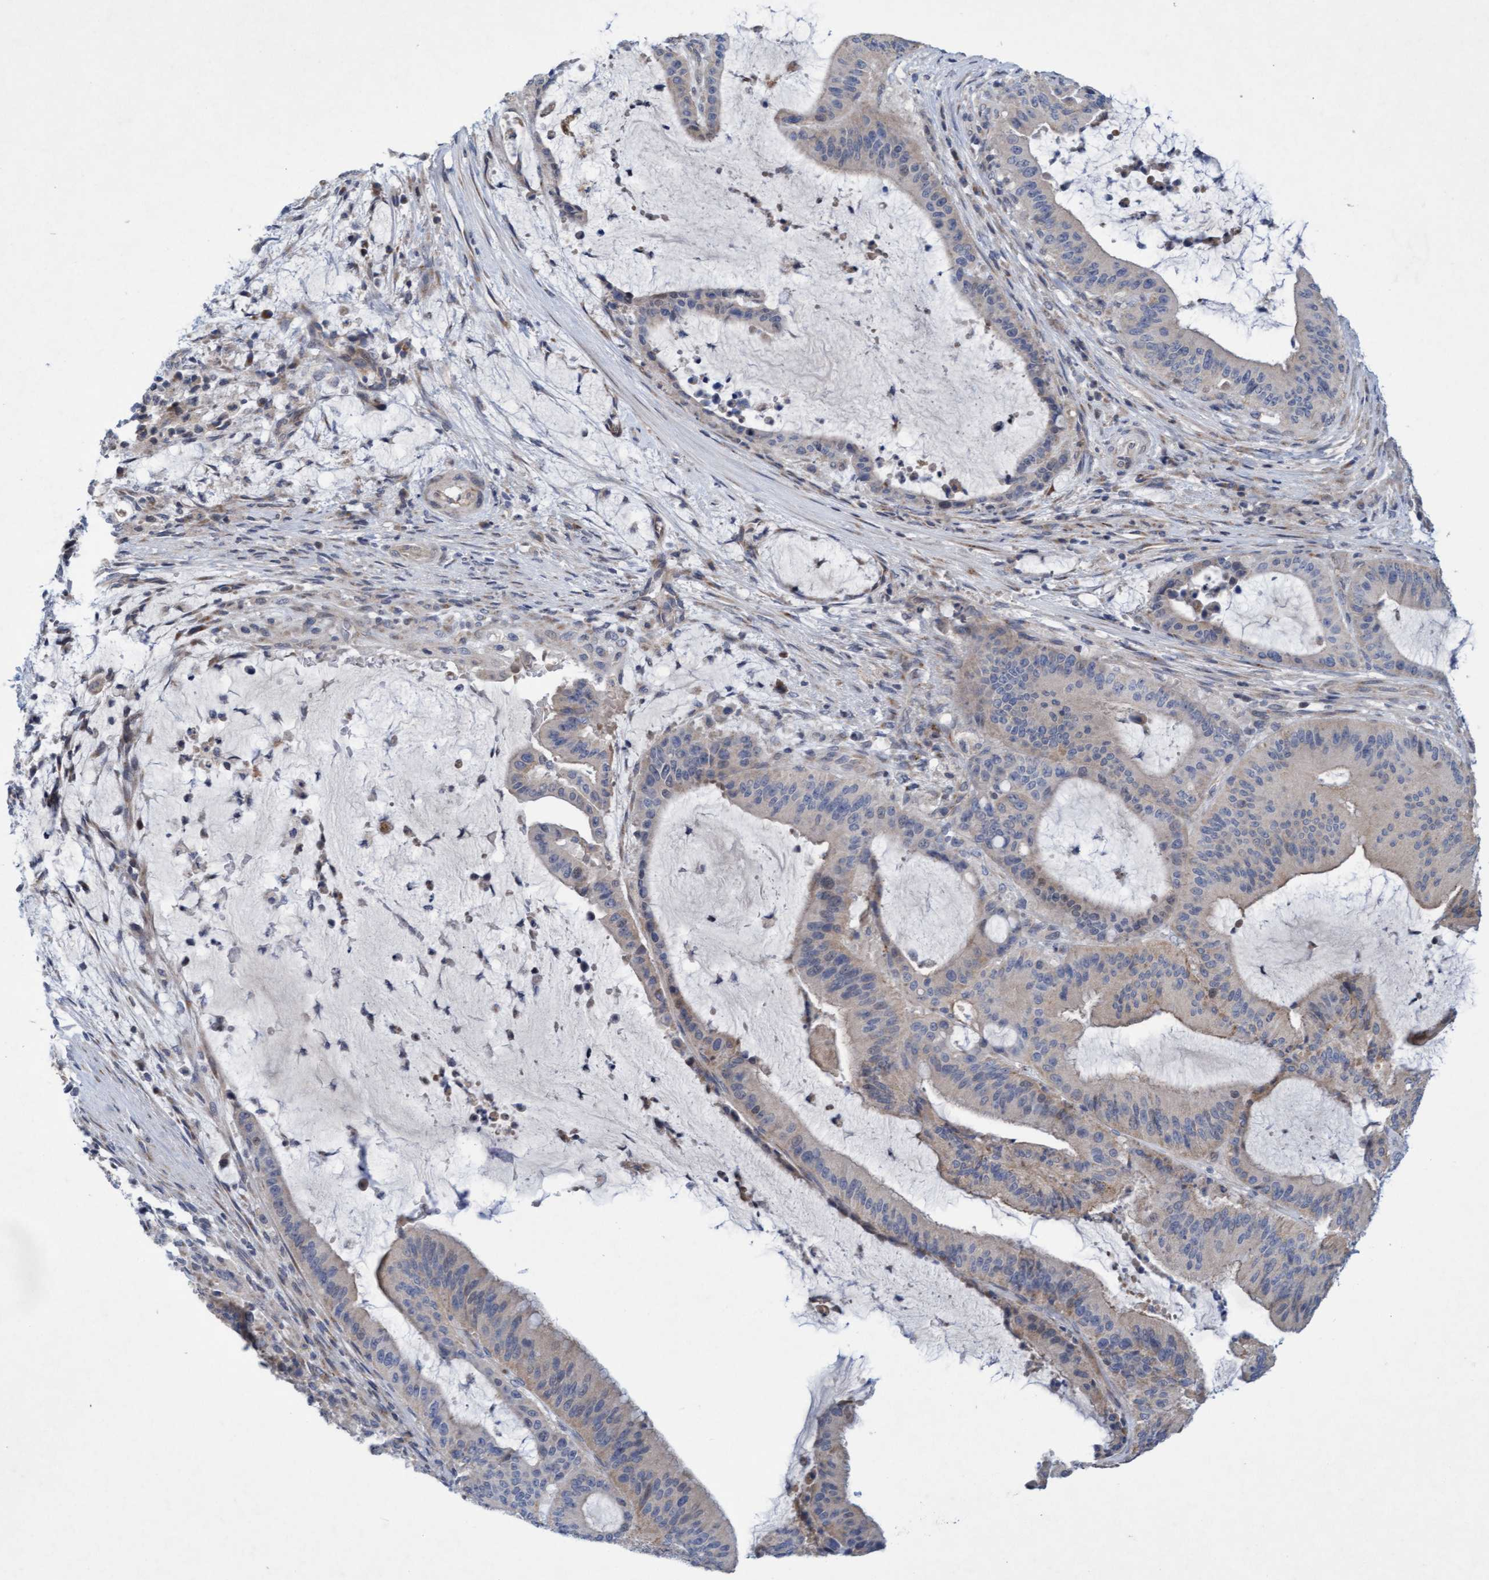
{"staining": {"intensity": "weak", "quantity": "<25%", "location": "cytoplasmic/membranous"}, "tissue": "liver cancer", "cell_type": "Tumor cells", "image_type": "cancer", "snomed": [{"axis": "morphology", "description": "Normal tissue, NOS"}, {"axis": "morphology", "description": "Cholangiocarcinoma"}, {"axis": "topography", "description": "Liver"}, {"axis": "topography", "description": "Peripheral nerve tissue"}], "caption": "IHC of liver cholangiocarcinoma demonstrates no positivity in tumor cells.", "gene": "DDHD2", "patient": {"sex": "female", "age": 73}}